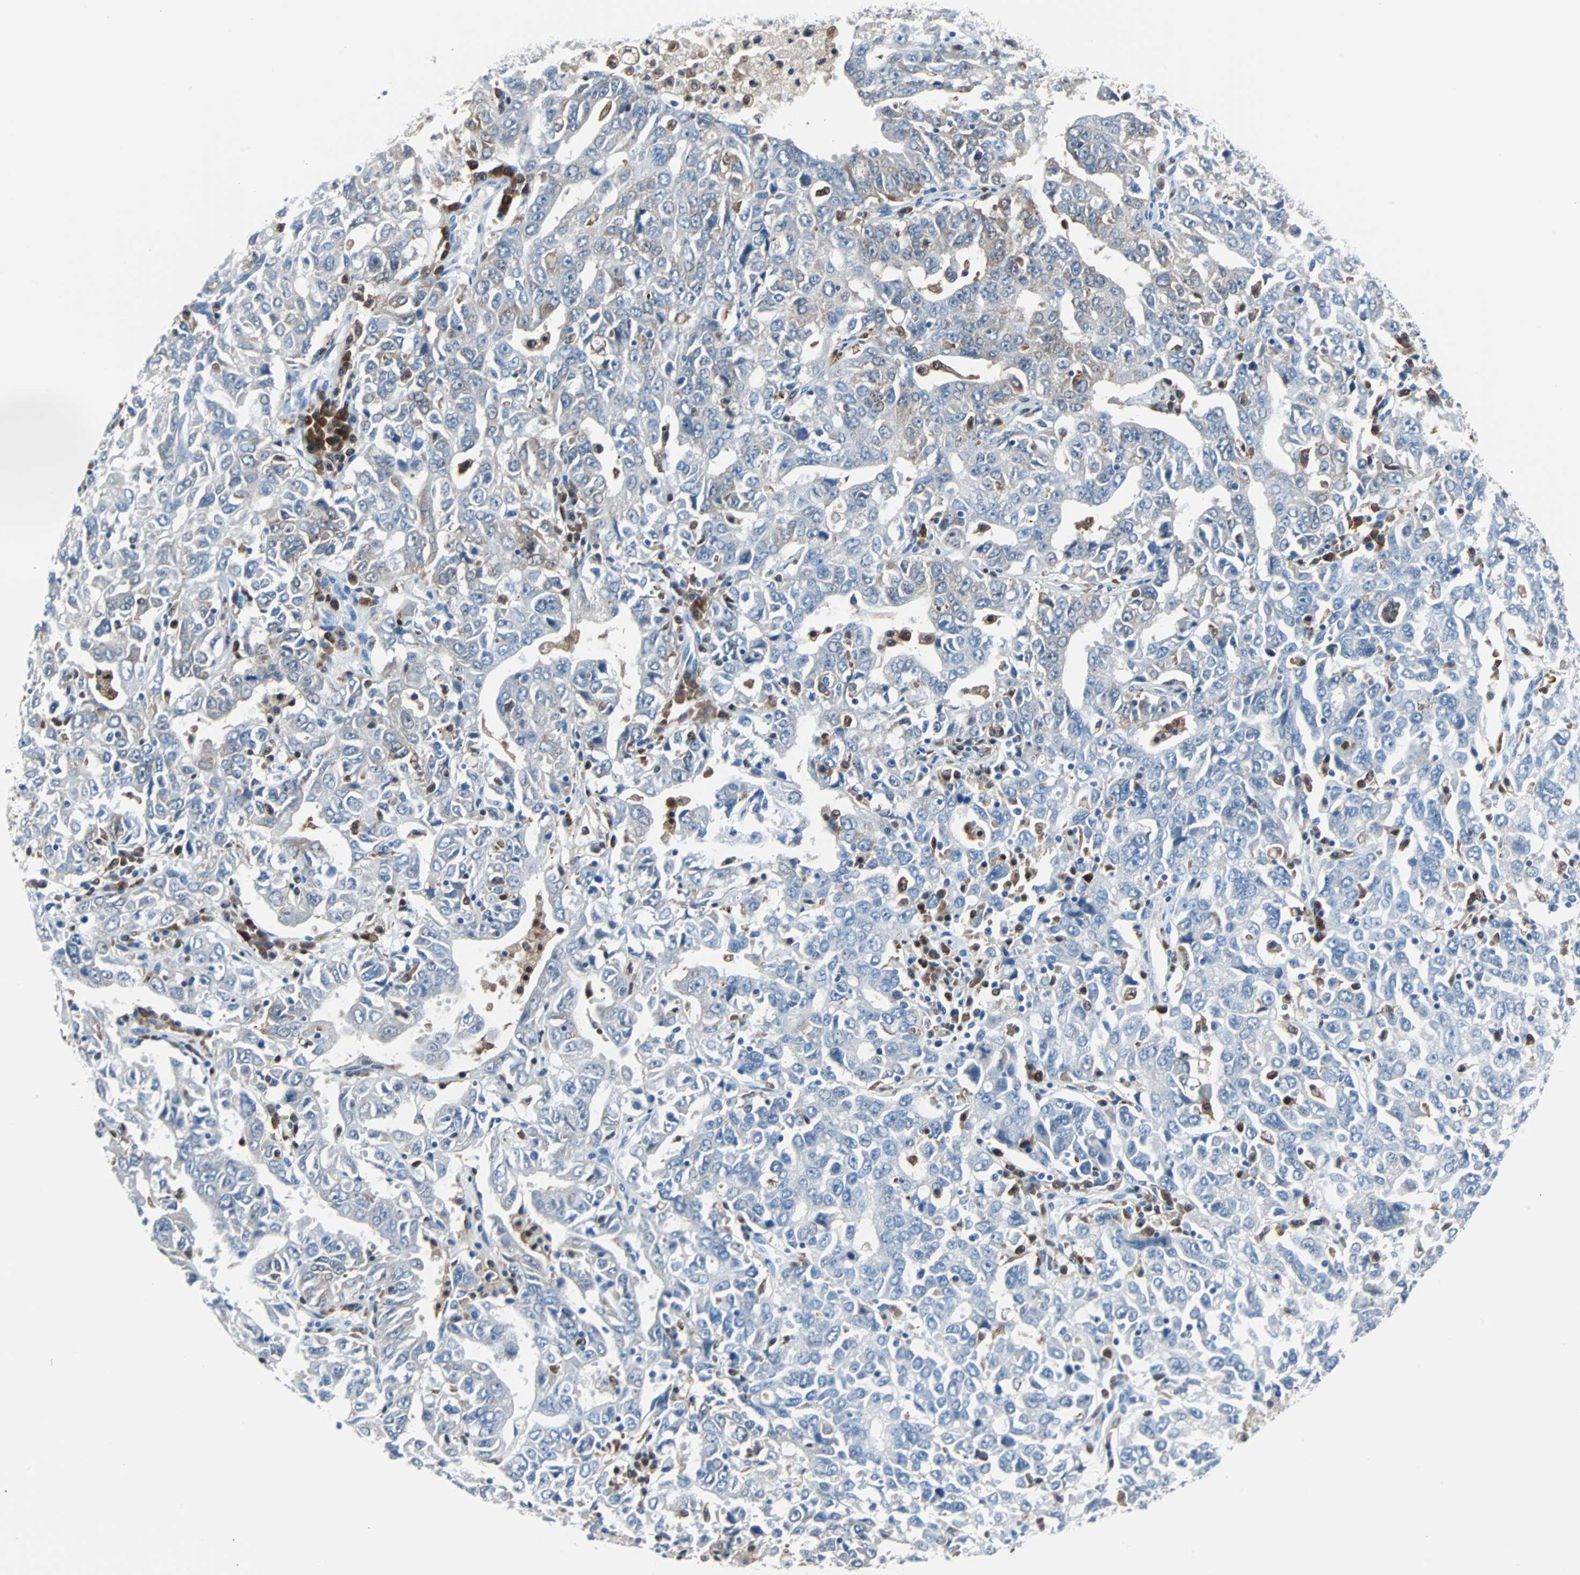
{"staining": {"intensity": "weak", "quantity": "25%-75%", "location": "cytoplasmic/membranous"}, "tissue": "ovarian cancer", "cell_type": "Tumor cells", "image_type": "cancer", "snomed": [{"axis": "morphology", "description": "Carcinoma, endometroid"}, {"axis": "topography", "description": "Ovary"}], "caption": "About 25%-75% of tumor cells in endometroid carcinoma (ovarian) show weak cytoplasmic/membranous protein staining as visualized by brown immunohistochemical staining.", "gene": "SYK", "patient": {"sex": "female", "age": 62}}